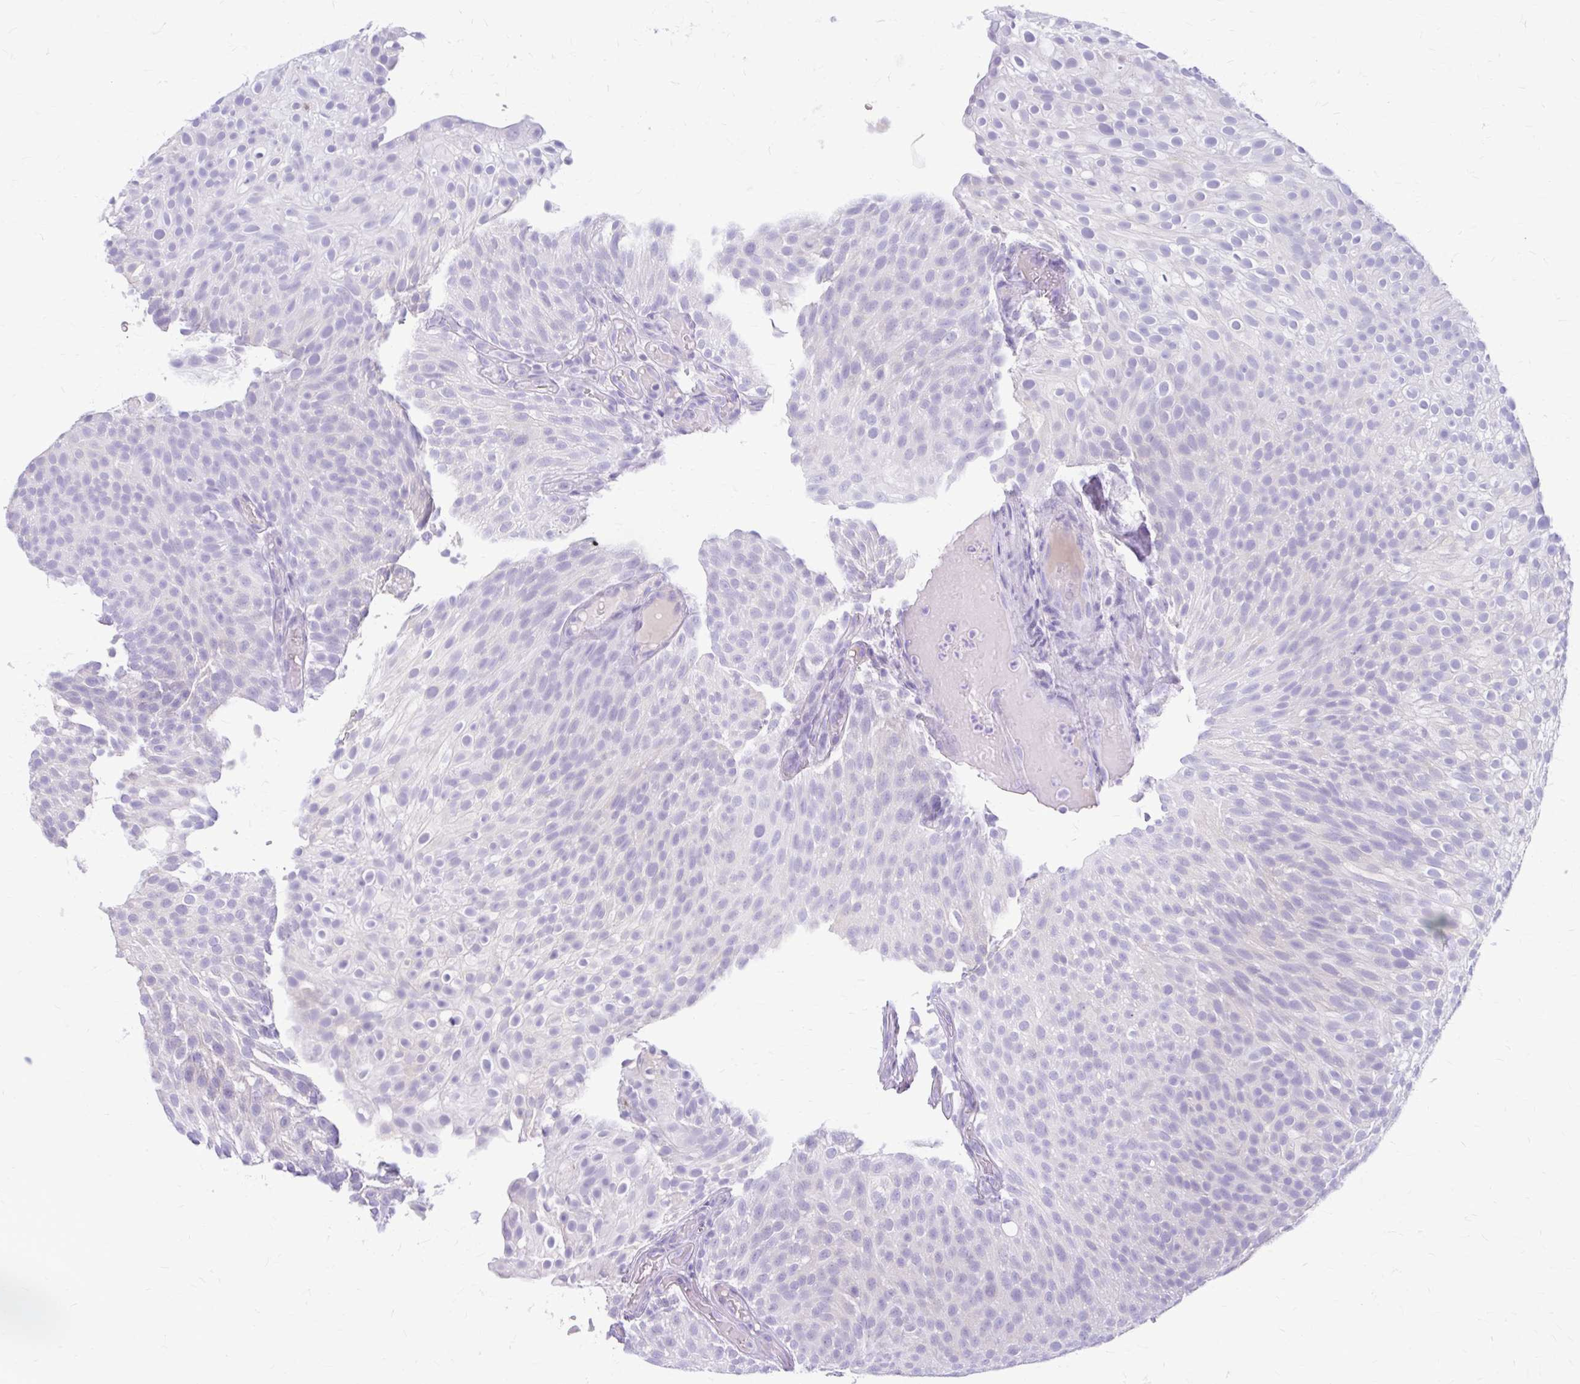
{"staining": {"intensity": "negative", "quantity": "none", "location": "none"}, "tissue": "urothelial cancer", "cell_type": "Tumor cells", "image_type": "cancer", "snomed": [{"axis": "morphology", "description": "Urothelial carcinoma, Low grade"}, {"axis": "topography", "description": "Urinary bladder"}], "caption": "Immunohistochemistry (IHC) micrograph of neoplastic tissue: urothelial cancer stained with DAB (3,3'-diaminobenzidine) demonstrates no significant protein expression in tumor cells.", "gene": "KLHDC7A", "patient": {"sex": "male", "age": 78}}